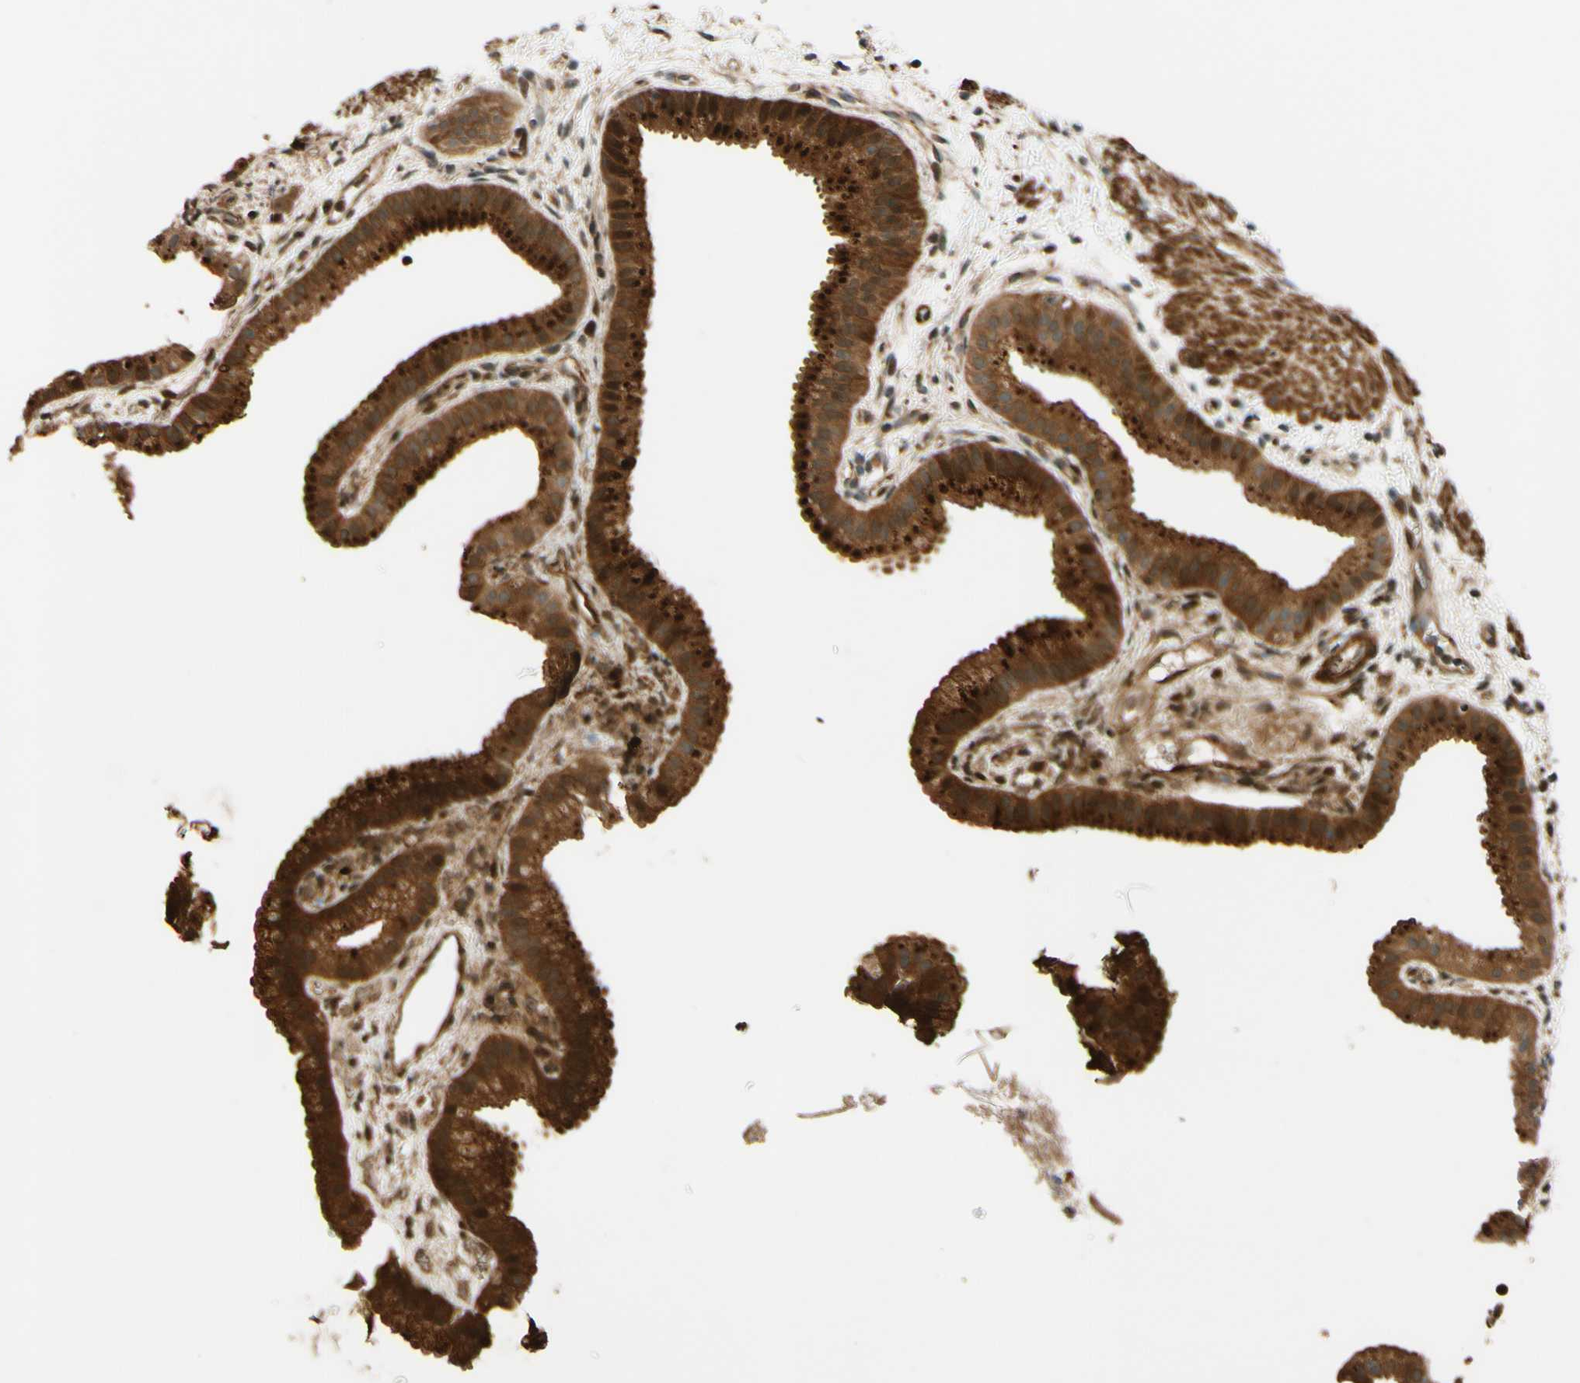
{"staining": {"intensity": "strong", "quantity": ">75%", "location": "cytoplasmic/membranous"}, "tissue": "gallbladder", "cell_type": "Glandular cells", "image_type": "normal", "snomed": [{"axis": "morphology", "description": "Normal tissue, NOS"}, {"axis": "topography", "description": "Gallbladder"}], "caption": "IHC photomicrograph of normal gallbladder stained for a protein (brown), which displays high levels of strong cytoplasmic/membranous expression in approximately >75% of glandular cells.", "gene": "RNF19A", "patient": {"sex": "female", "age": 64}}